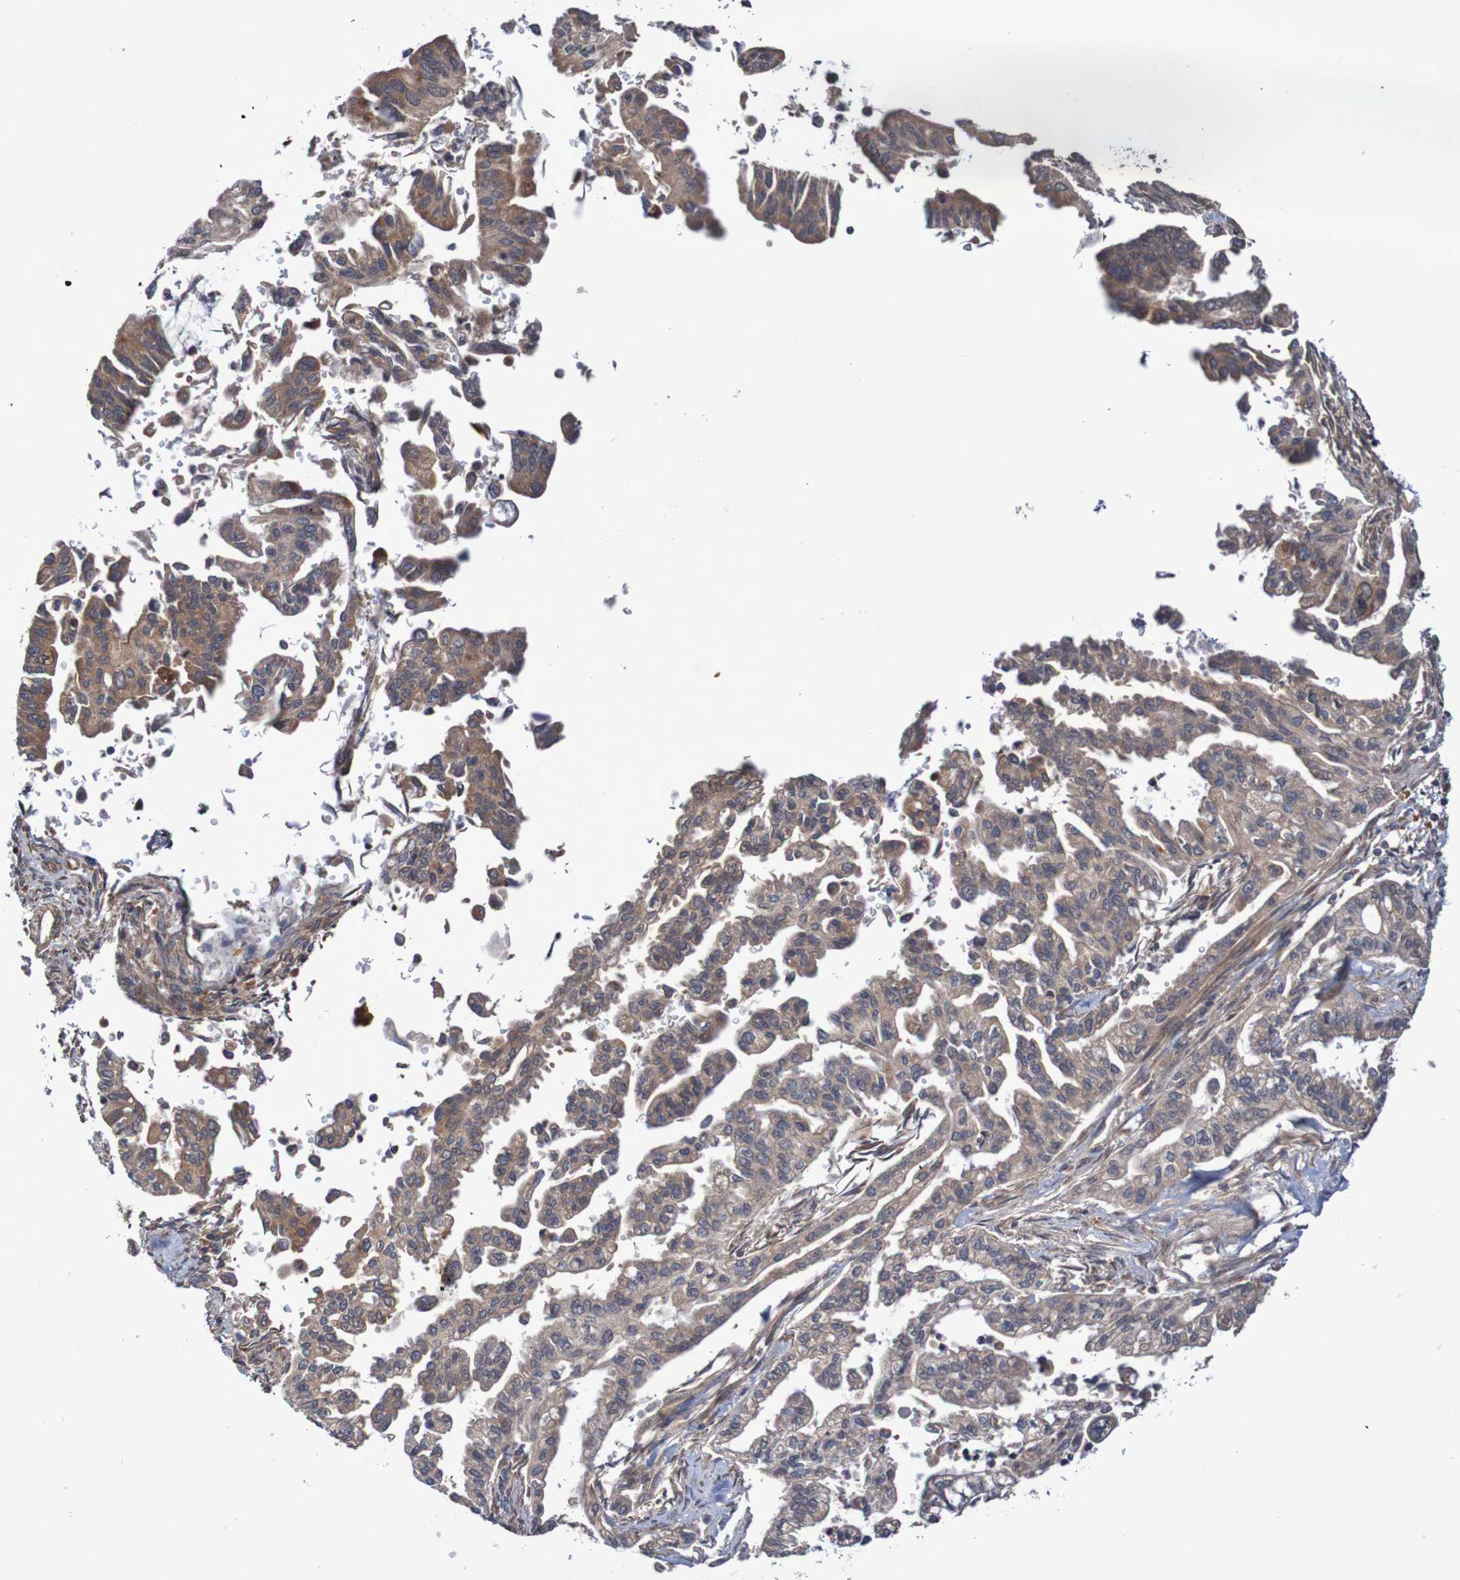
{"staining": {"intensity": "moderate", "quantity": ">75%", "location": "cytoplasmic/membranous"}, "tissue": "pancreatic cancer", "cell_type": "Tumor cells", "image_type": "cancer", "snomed": [{"axis": "morphology", "description": "Normal tissue, NOS"}, {"axis": "topography", "description": "Pancreas"}], "caption": "Human pancreatic cancer stained for a protein (brown) reveals moderate cytoplasmic/membranous positive expression in about >75% of tumor cells.", "gene": "PHPT1", "patient": {"sex": "male", "age": 42}}